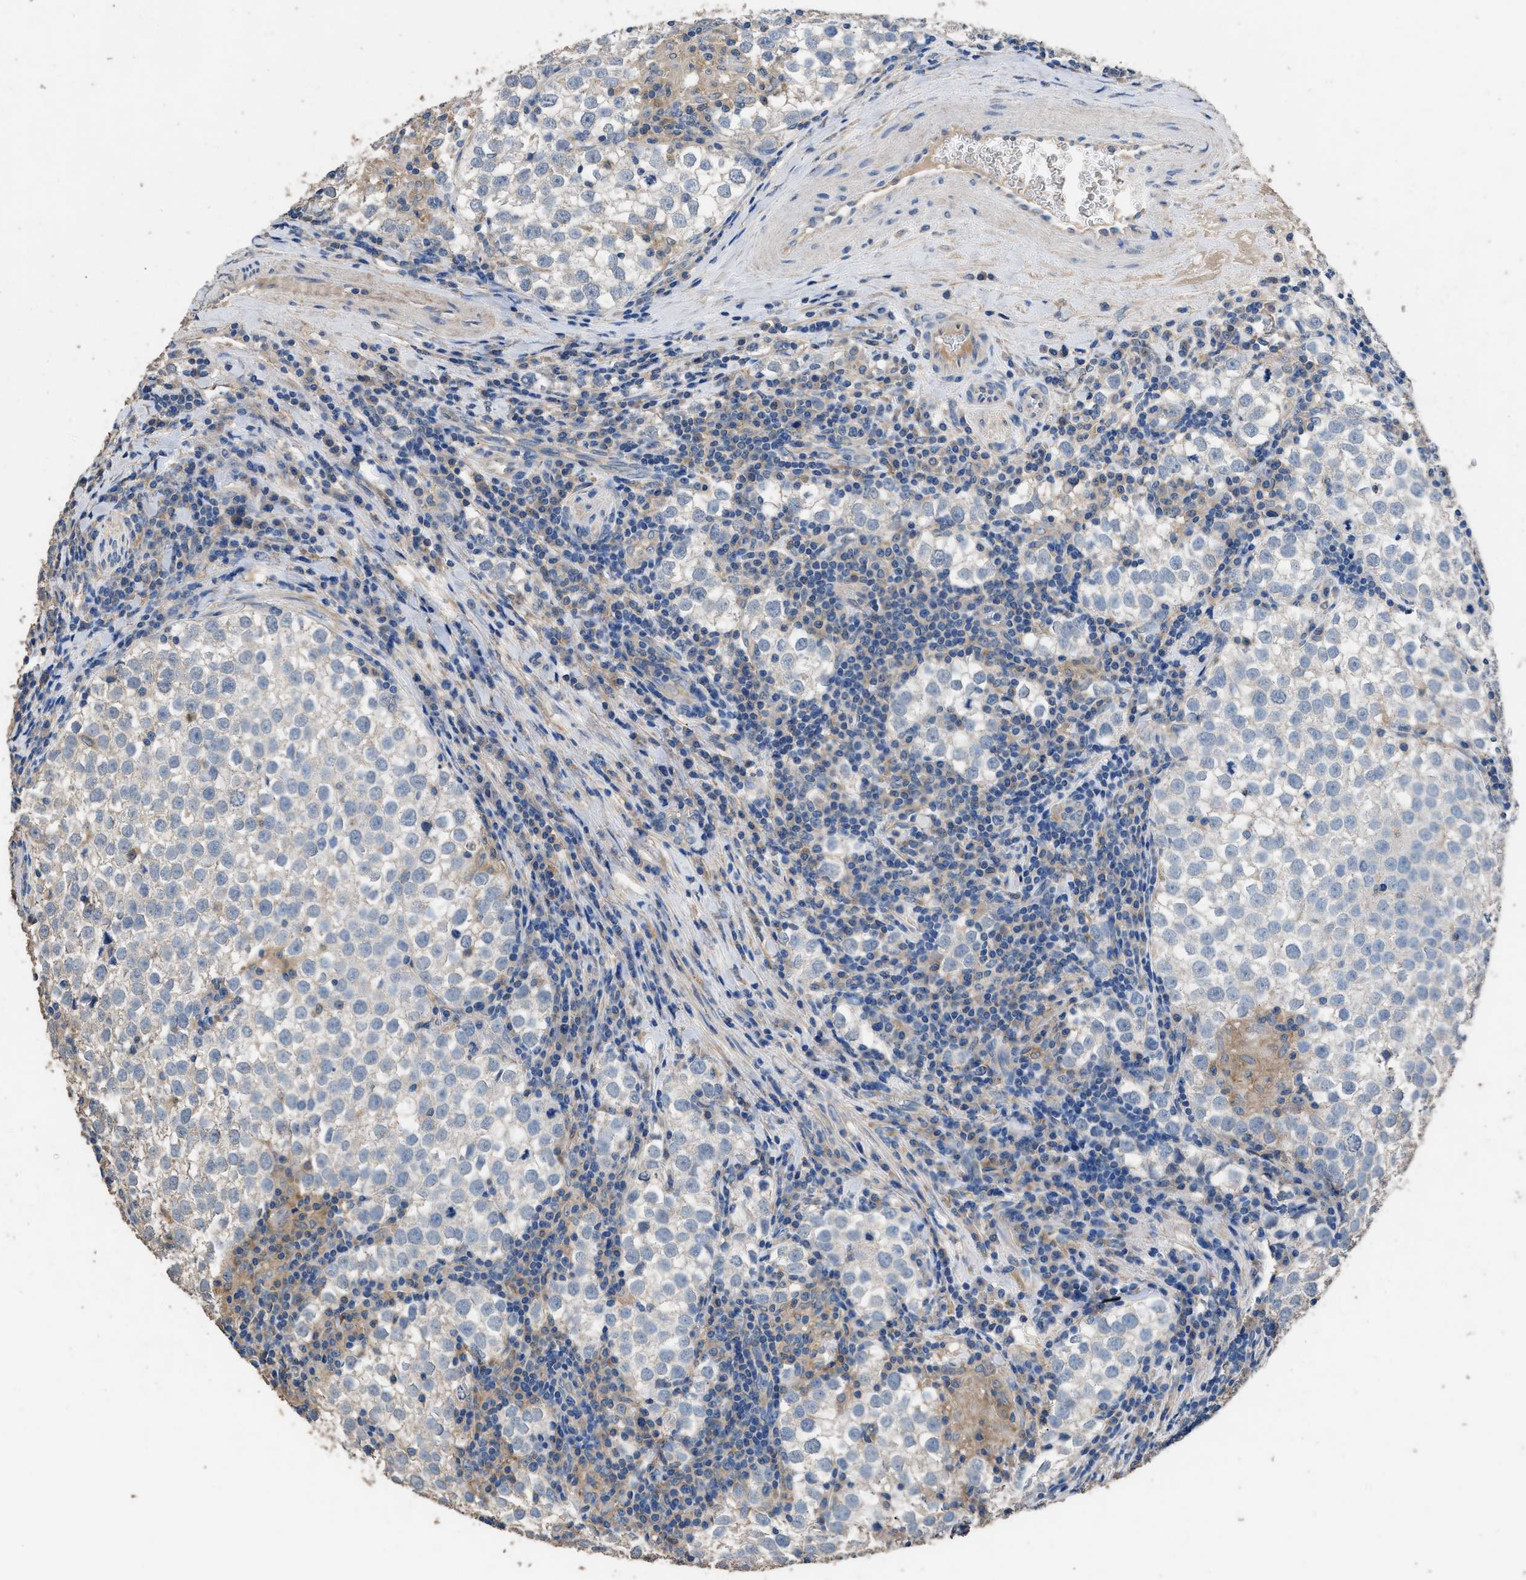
{"staining": {"intensity": "negative", "quantity": "none", "location": "none"}, "tissue": "testis cancer", "cell_type": "Tumor cells", "image_type": "cancer", "snomed": [{"axis": "morphology", "description": "Seminoma, NOS"}, {"axis": "morphology", "description": "Carcinoma, Embryonal, NOS"}, {"axis": "topography", "description": "Testis"}], "caption": "Photomicrograph shows no protein staining in tumor cells of testis cancer tissue. (Stains: DAB immunohistochemistry (IHC) with hematoxylin counter stain, Microscopy: brightfield microscopy at high magnification).", "gene": "ITSN1", "patient": {"sex": "male", "age": 36}}